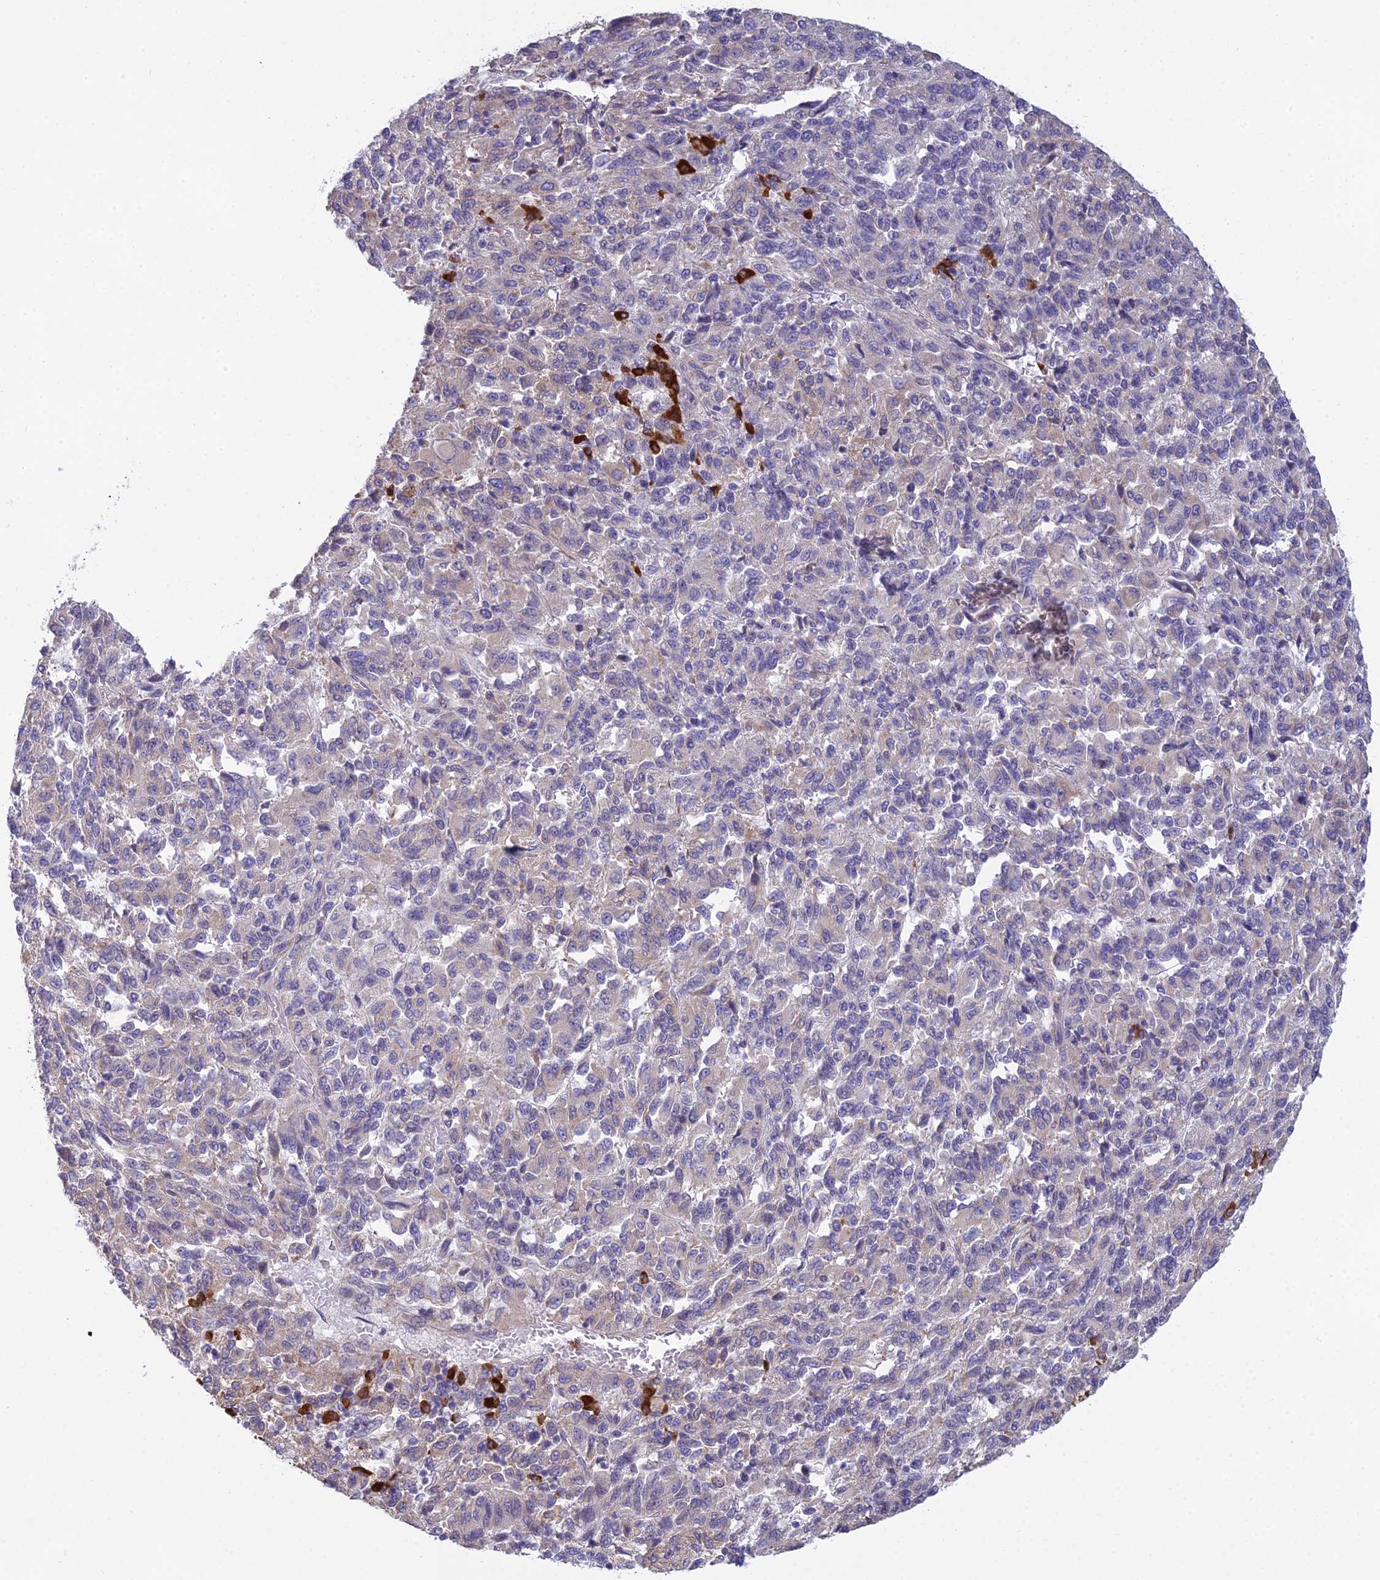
{"staining": {"intensity": "negative", "quantity": "none", "location": "none"}, "tissue": "melanoma", "cell_type": "Tumor cells", "image_type": "cancer", "snomed": [{"axis": "morphology", "description": "Malignant melanoma, Metastatic site"}, {"axis": "topography", "description": "Lung"}], "caption": "Immunohistochemical staining of human melanoma shows no significant expression in tumor cells. (DAB (3,3'-diaminobenzidine) immunohistochemistry (IHC) with hematoxylin counter stain).", "gene": "HM13", "patient": {"sex": "male", "age": 64}}